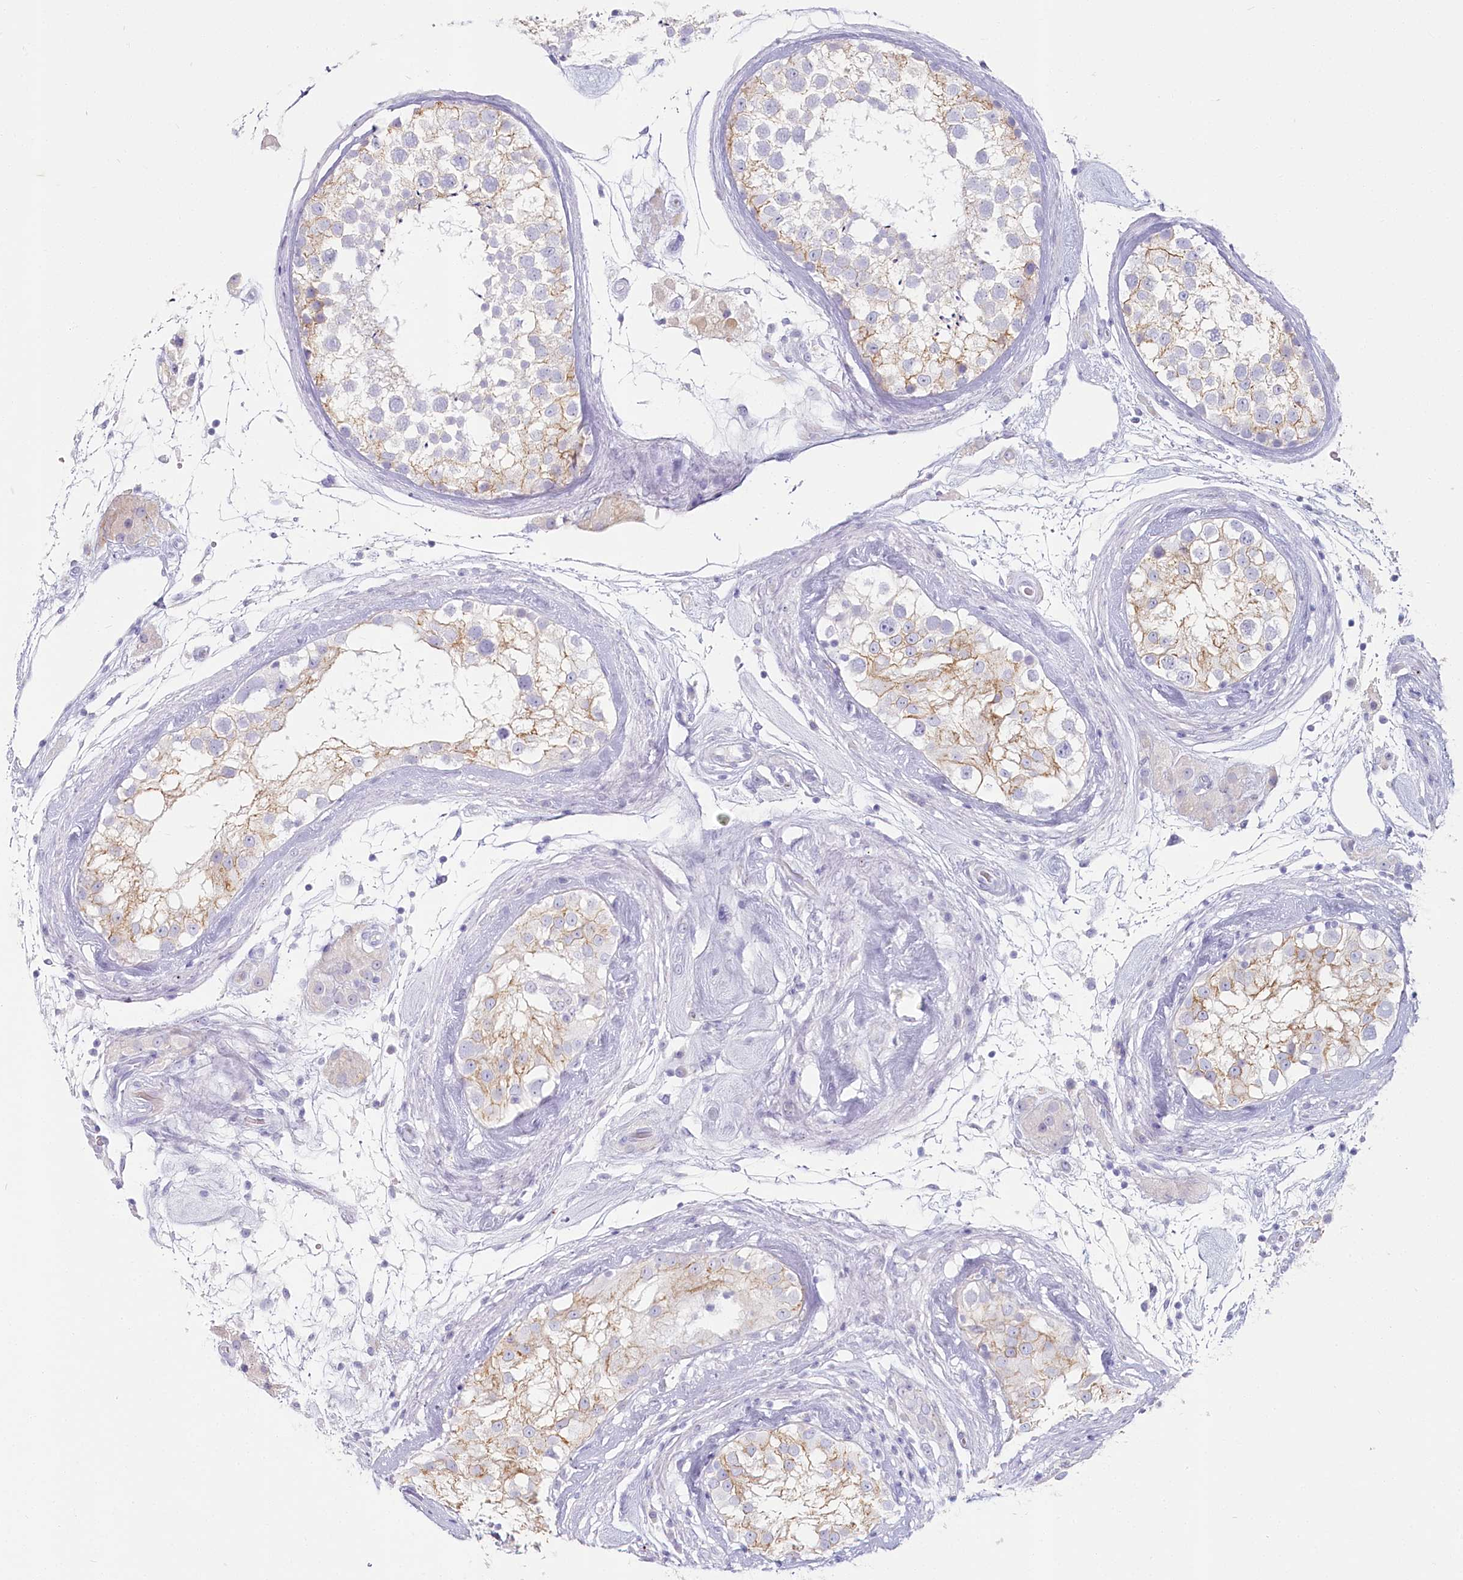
{"staining": {"intensity": "weak", "quantity": "<25%", "location": "cytoplasmic/membranous"}, "tissue": "testis", "cell_type": "Cells in seminiferous ducts", "image_type": "normal", "snomed": [{"axis": "morphology", "description": "Normal tissue, NOS"}, {"axis": "topography", "description": "Testis"}], "caption": "A high-resolution image shows immunohistochemistry (IHC) staining of benign testis, which exhibits no significant expression in cells in seminiferous ducts.", "gene": "IFIT5", "patient": {"sex": "male", "age": 46}}